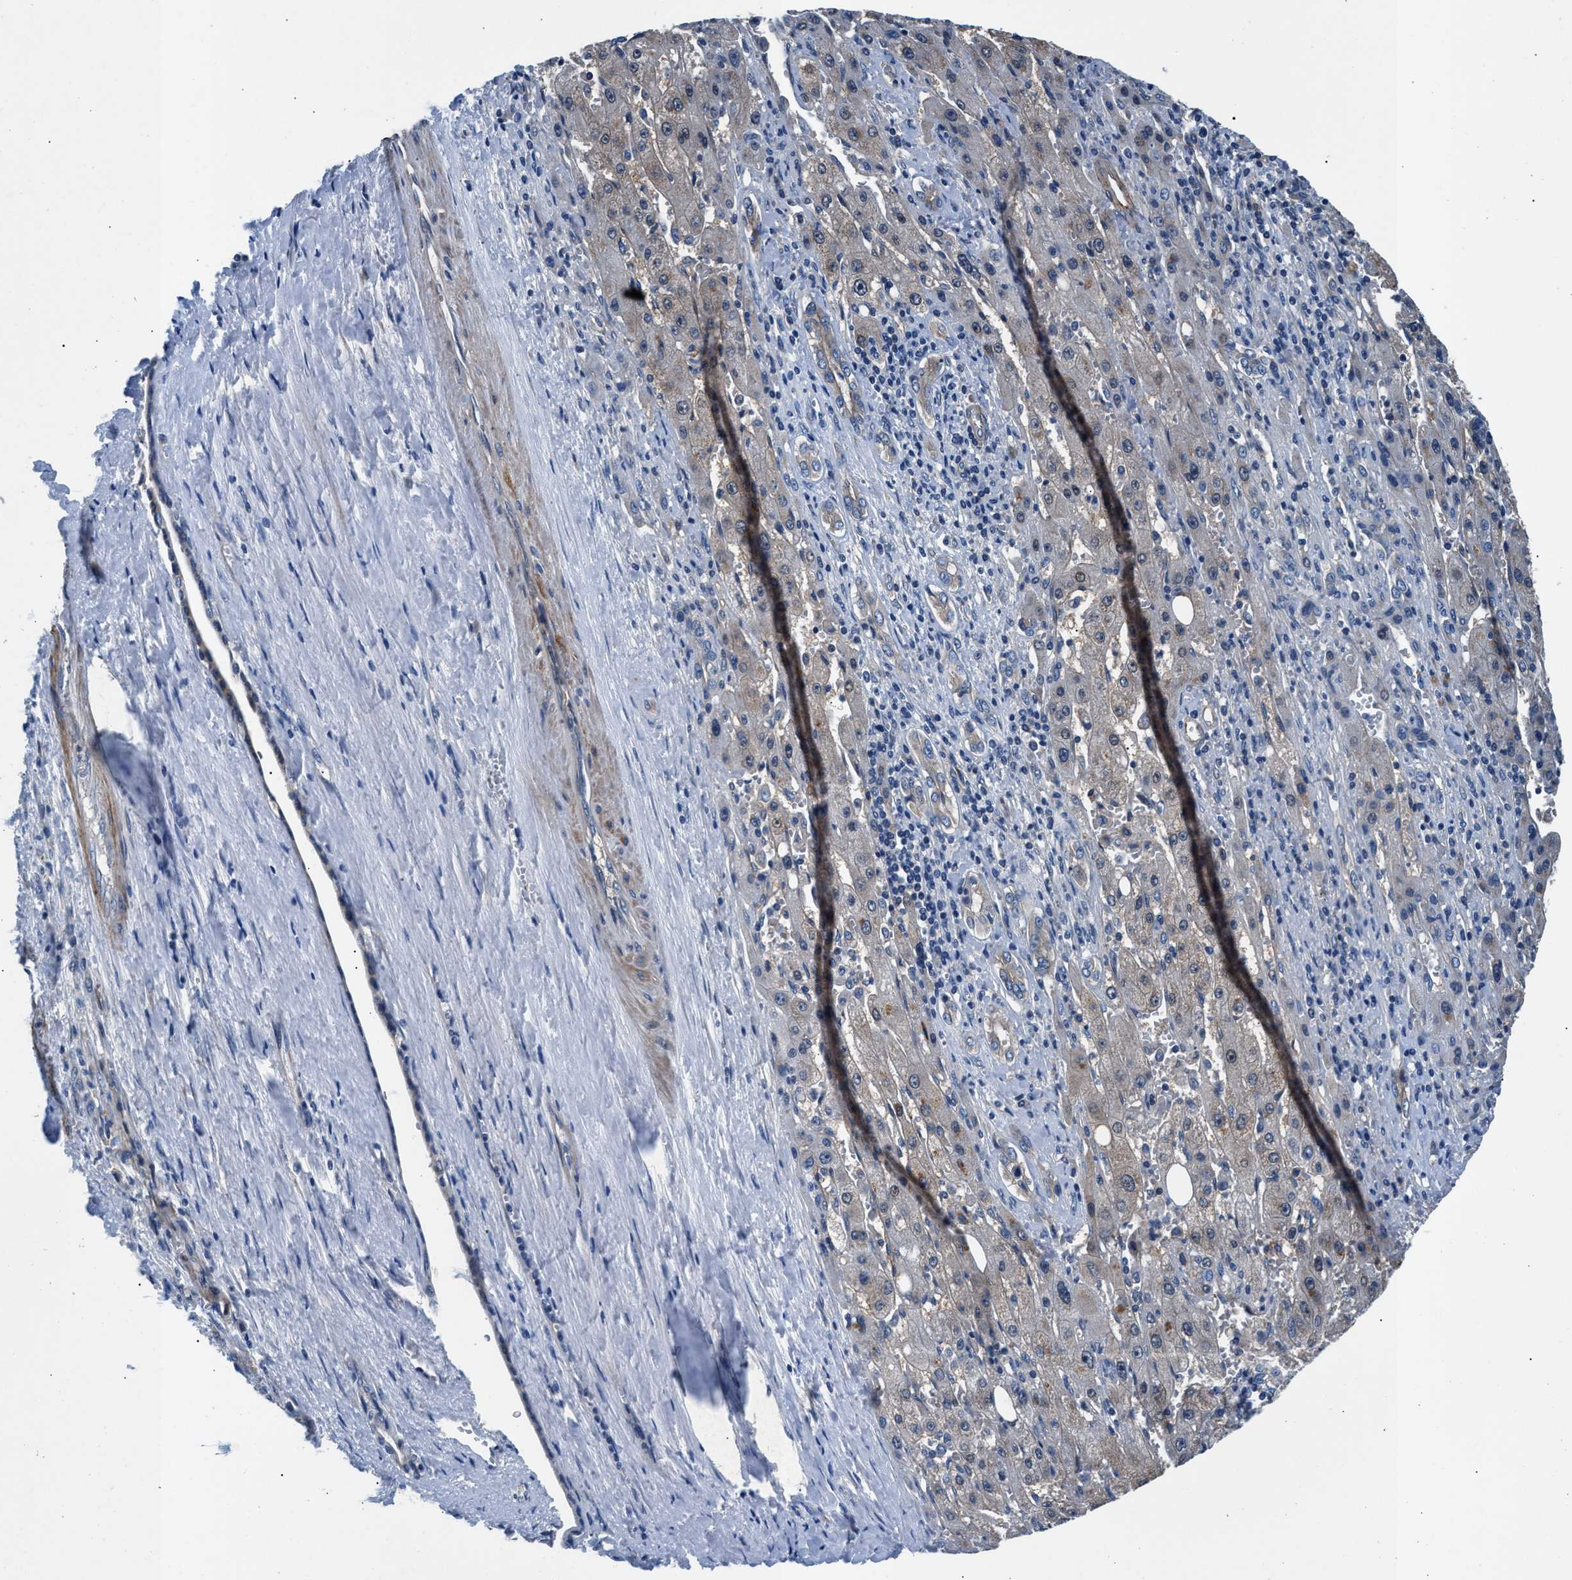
{"staining": {"intensity": "weak", "quantity": "<25%", "location": "cytoplasmic/membranous"}, "tissue": "liver cancer", "cell_type": "Tumor cells", "image_type": "cancer", "snomed": [{"axis": "morphology", "description": "Carcinoma, Hepatocellular, NOS"}, {"axis": "topography", "description": "Liver"}], "caption": "A photomicrograph of human liver cancer is negative for staining in tumor cells.", "gene": "CDRT4", "patient": {"sex": "female", "age": 73}}